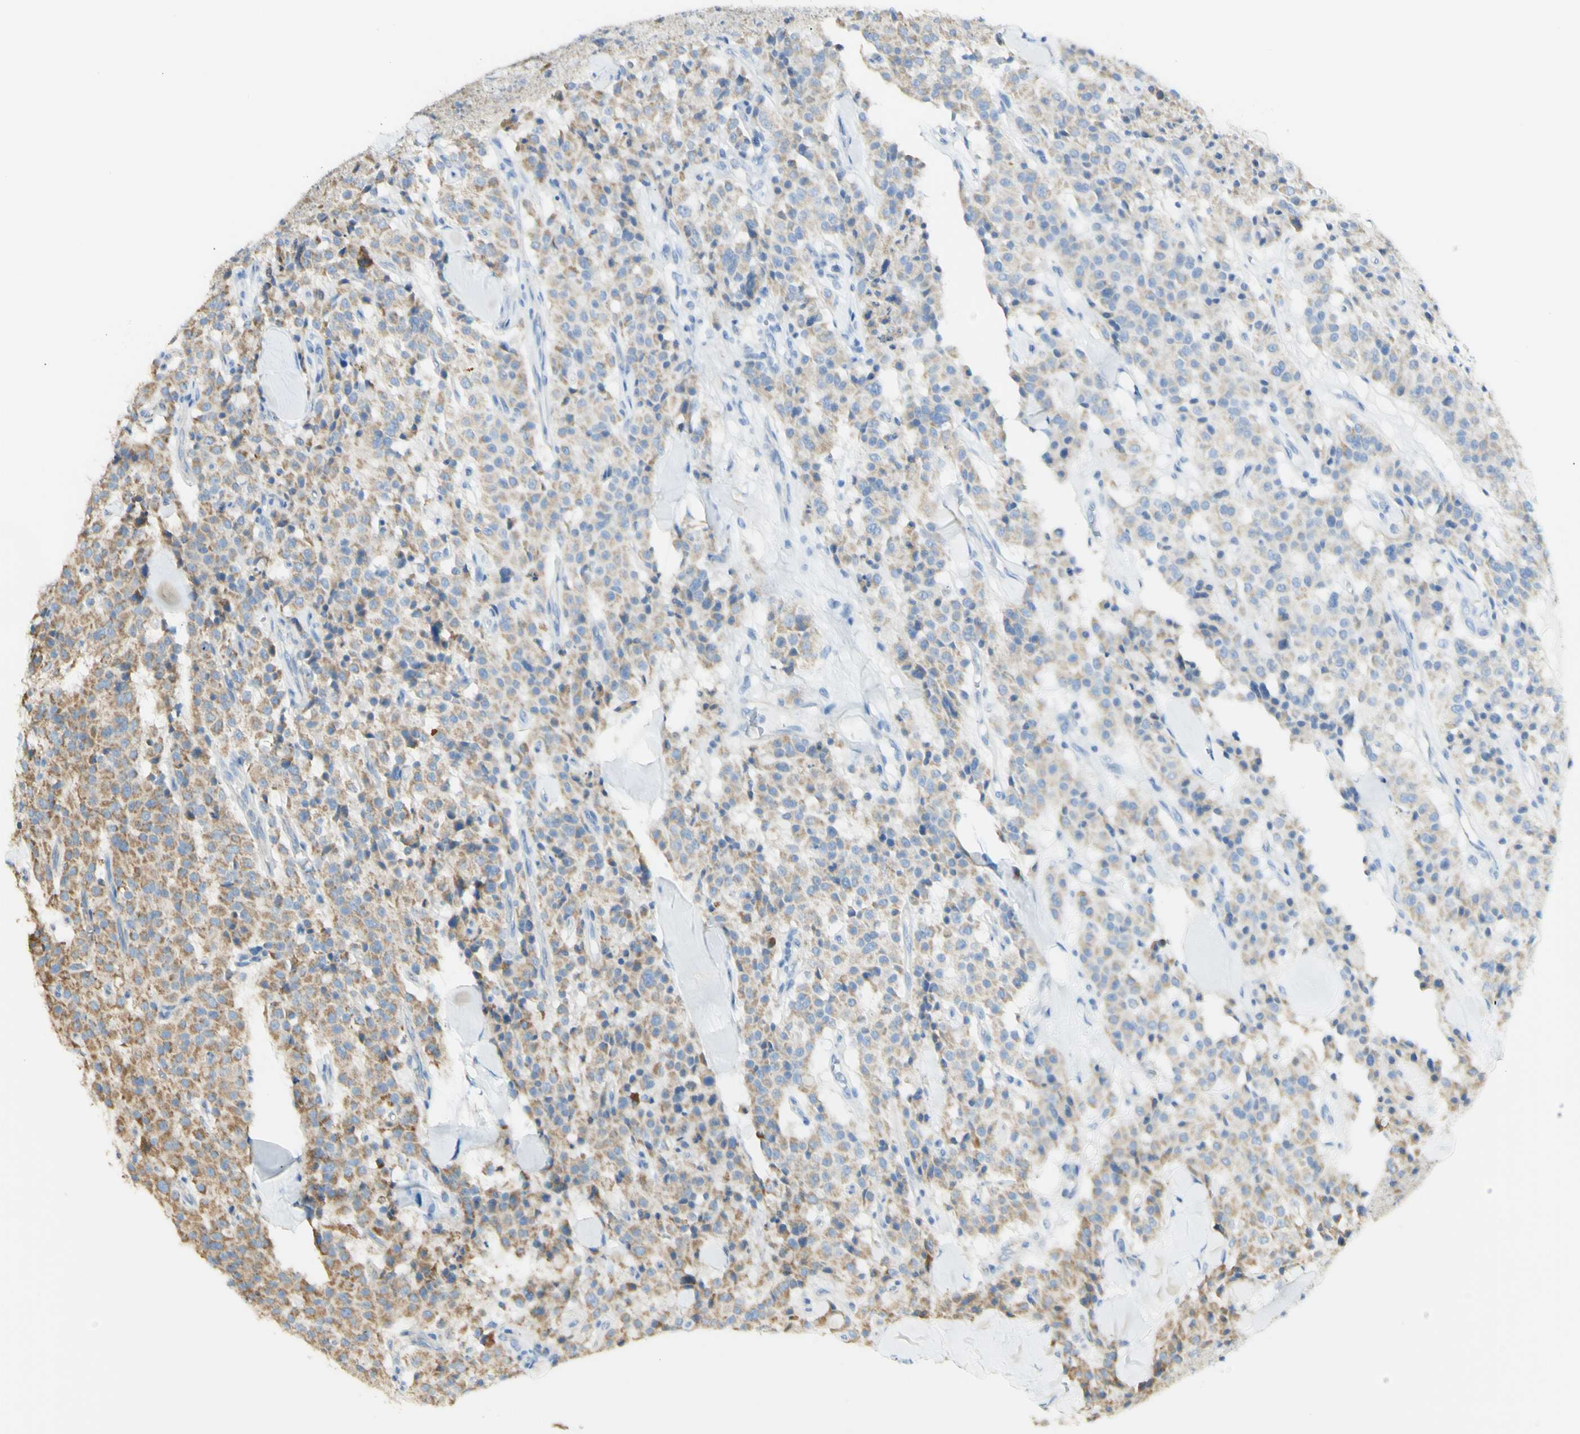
{"staining": {"intensity": "weak", "quantity": "25%-75%", "location": "cytoplasmic/membranous"}, "tissue": "carcinoid", "cell_type": "Tumor cells", "image_type": "cancer", "snomed": [{"axis": "morphology", "description": "Carcinoid, malignant, NOS"}, {"axis": "topography", "description": "Lung"}], "caption": "Brown immunohistochemical staining in carcinoid displays weak cytoplasmic/membranous positivity in about 25%-75% of tumor cells.", "gene": "LETM1", "patient": {"sex": "male", "age": 30}}